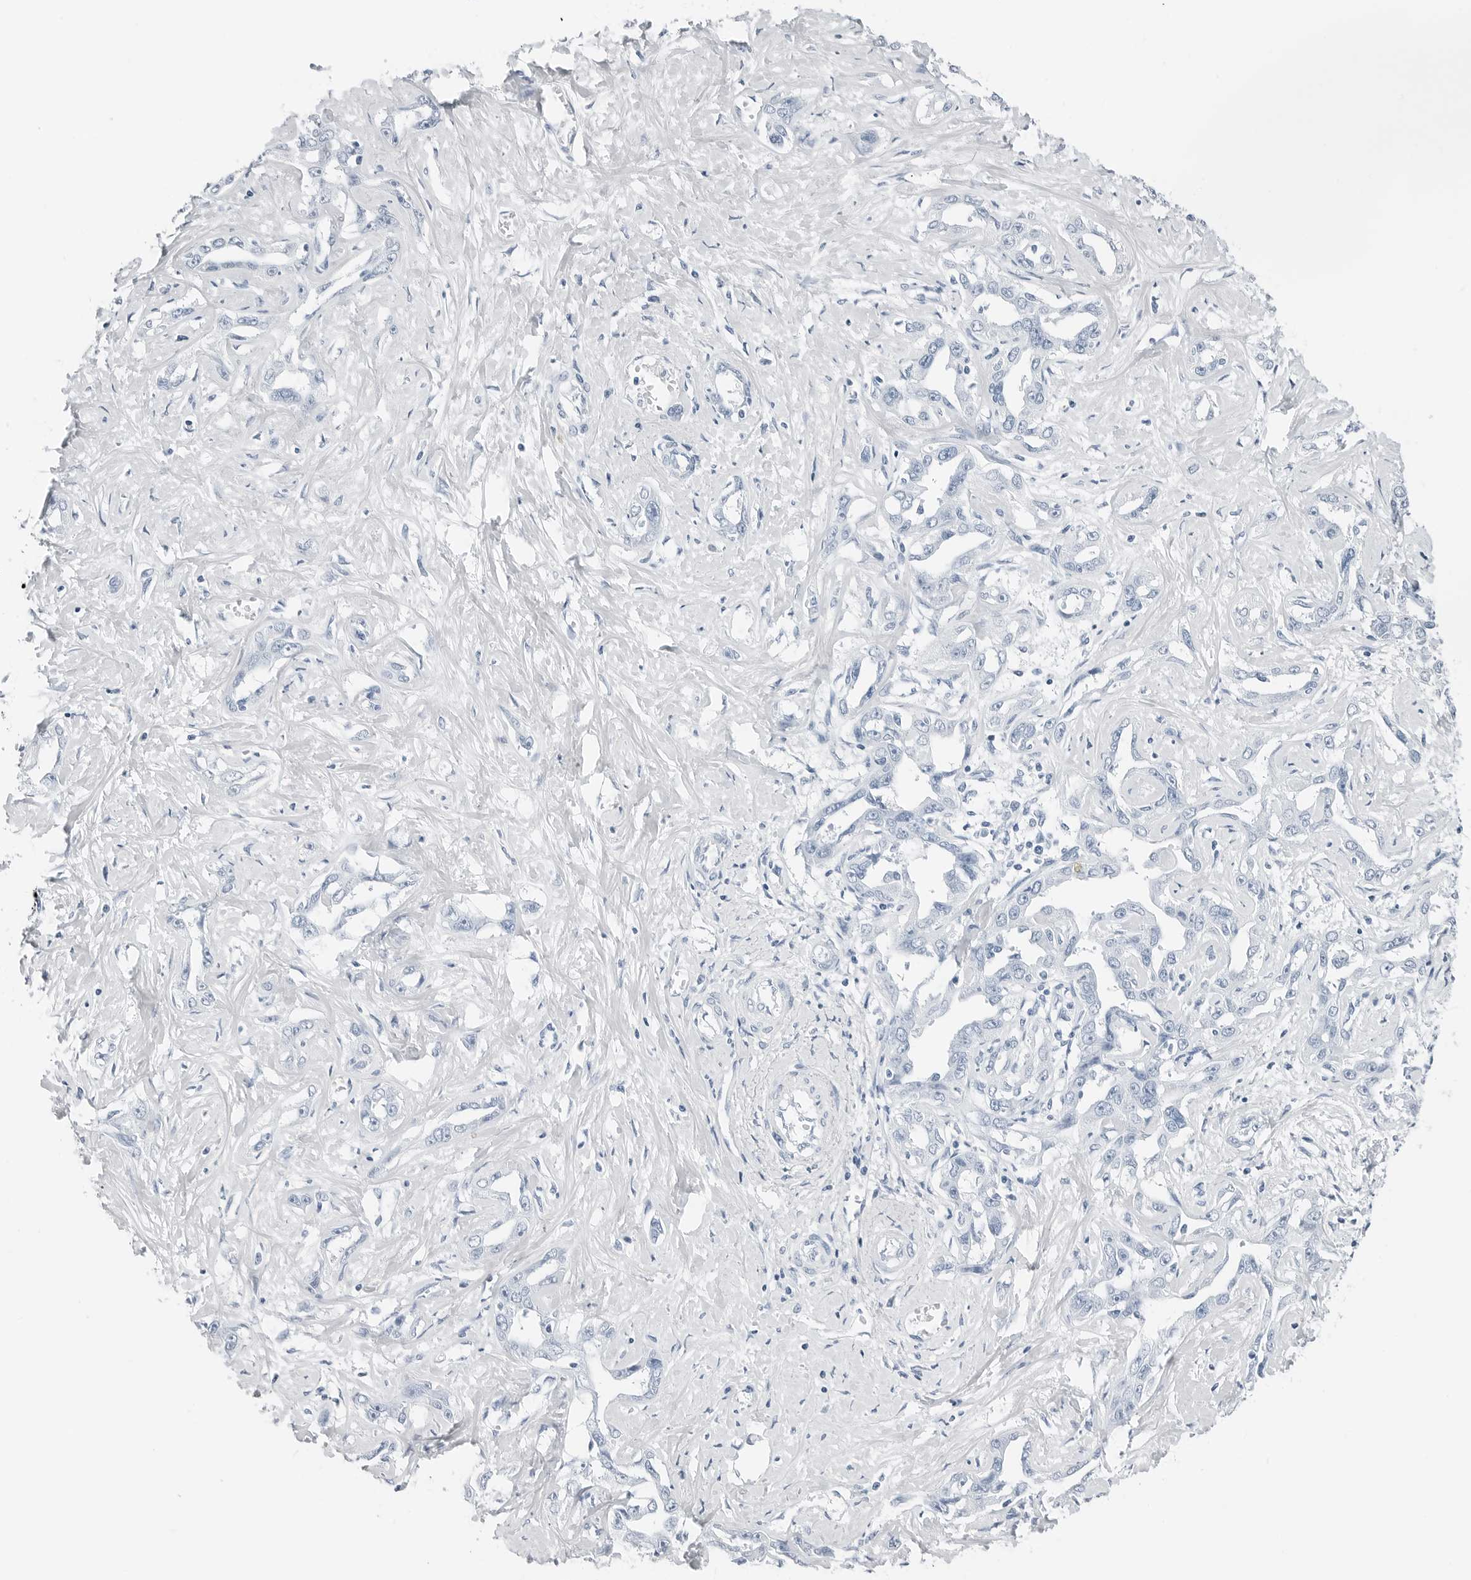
{"staining": {"intensity": "negative", "quantity": "none", "location": "none"}, "tissue": "liver cancer", "cell_type": "Tumor cells", "image_type": "cancer", "snomed": [{"axis": "morphology", "description": "Cholangiocarcinoma"}, {"axis": "topography", "description": "Liver"}], "caption": "IHC micrograph of neoplastic tissue: cholangiocarcinoma (liver) stained with DAB (3,3'-diaminobenzidine) displays no significant protein expression in tumor cells. Brightfield microscopy of immunohistochemistry (IHC) stained with DAB (3,3'-diaminobenzidine) (brown) and hematoxylin (blue), captured at high magnification.", "gene": "SLPI", "patient": {"sex": "male", "age": 59}}